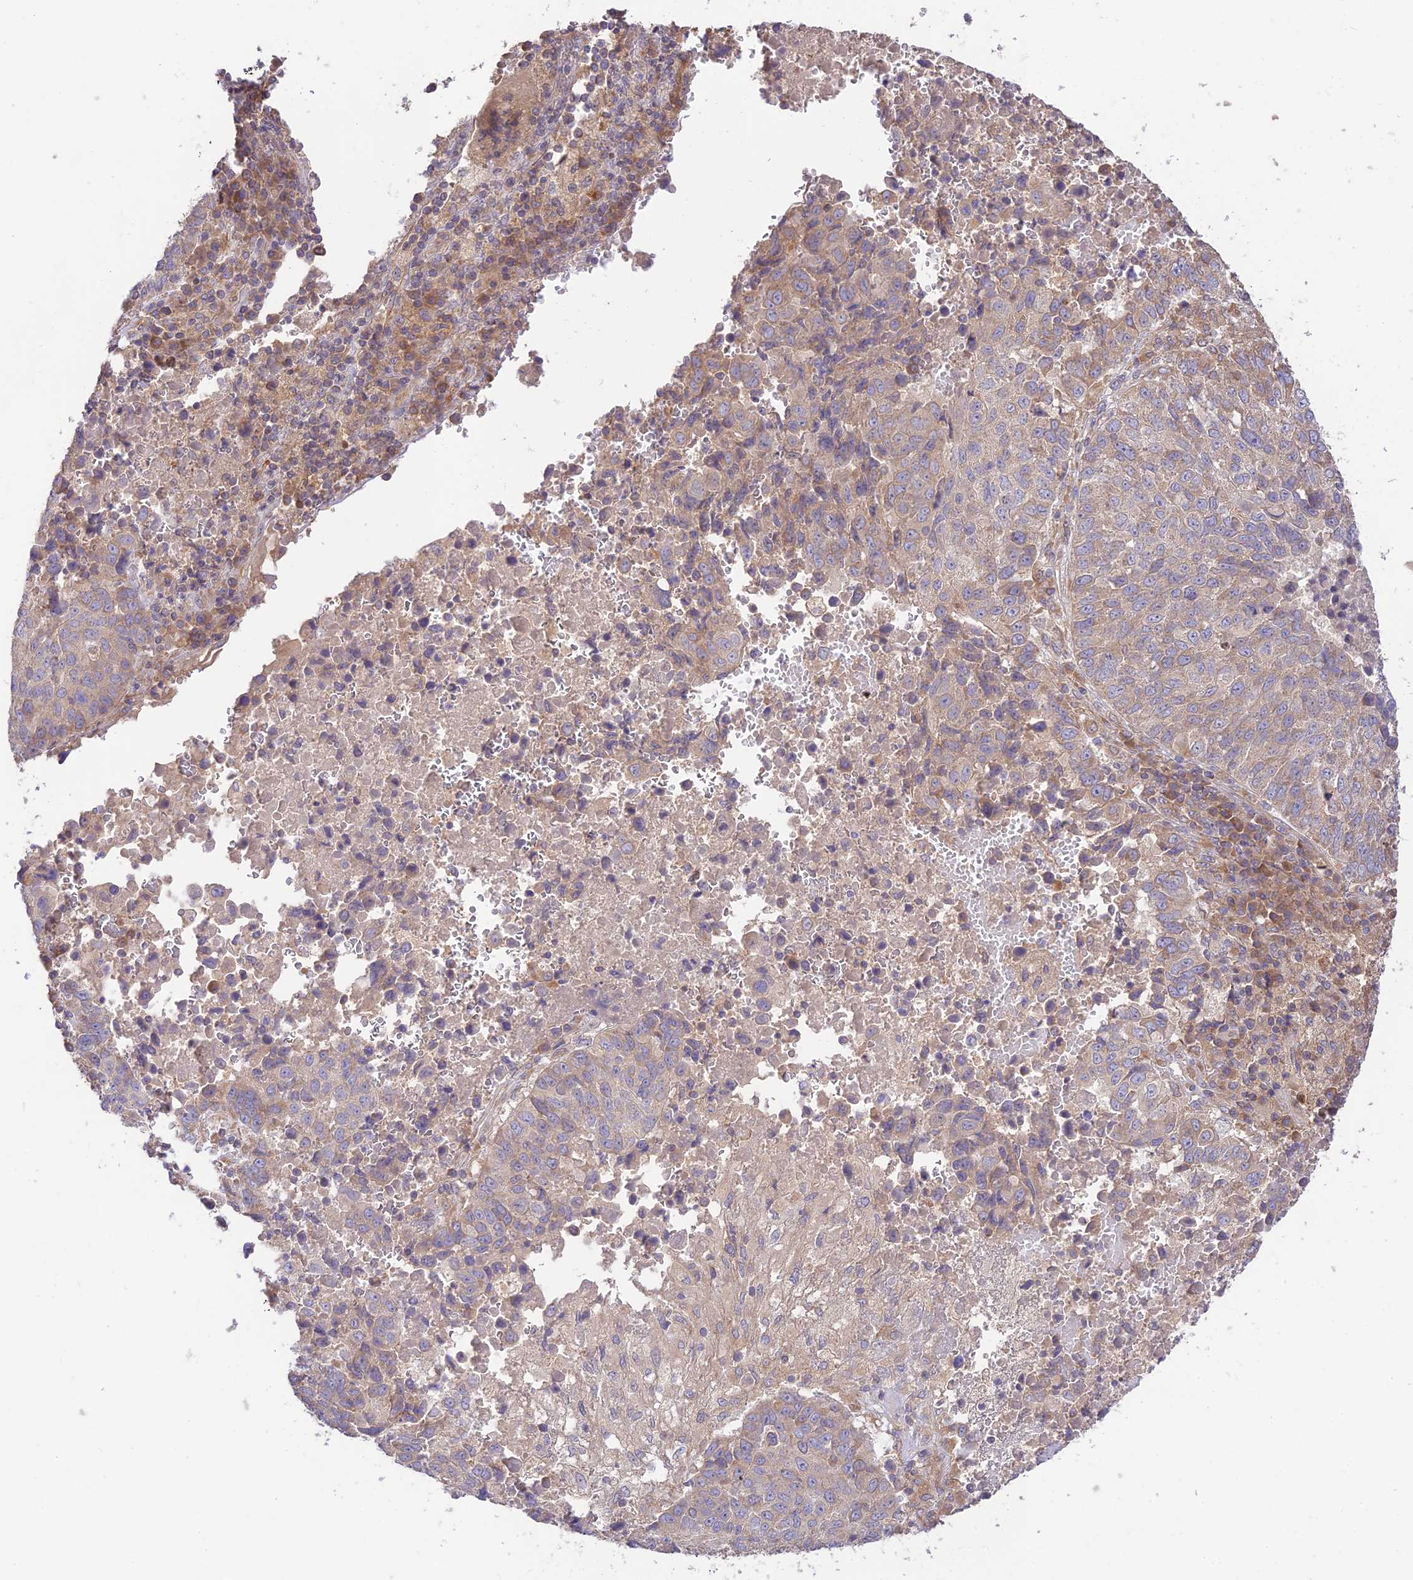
{"staining": {"intensity": "weak", "quantity": "25%-75%", "location": "cytoplasmic/membranous"}, "tissue": "lung cancer", "cell_type": "Tumor cells", "image_type": "cancer", "snomed": [{"axis": "morphology", "description": "Squamous cell carcinoma, NOS"}, {"axis": "topography", "description": "Lung"}], "caption": "Brown immunohistochemical staining in human lung squamous cell carcinoma exhibits weak cytoplasmic/membranous positivity in approximately 25%-75% of tumor cells.", "gene": "TMEM259", "patient": {"sex": "male", "age": 73}}